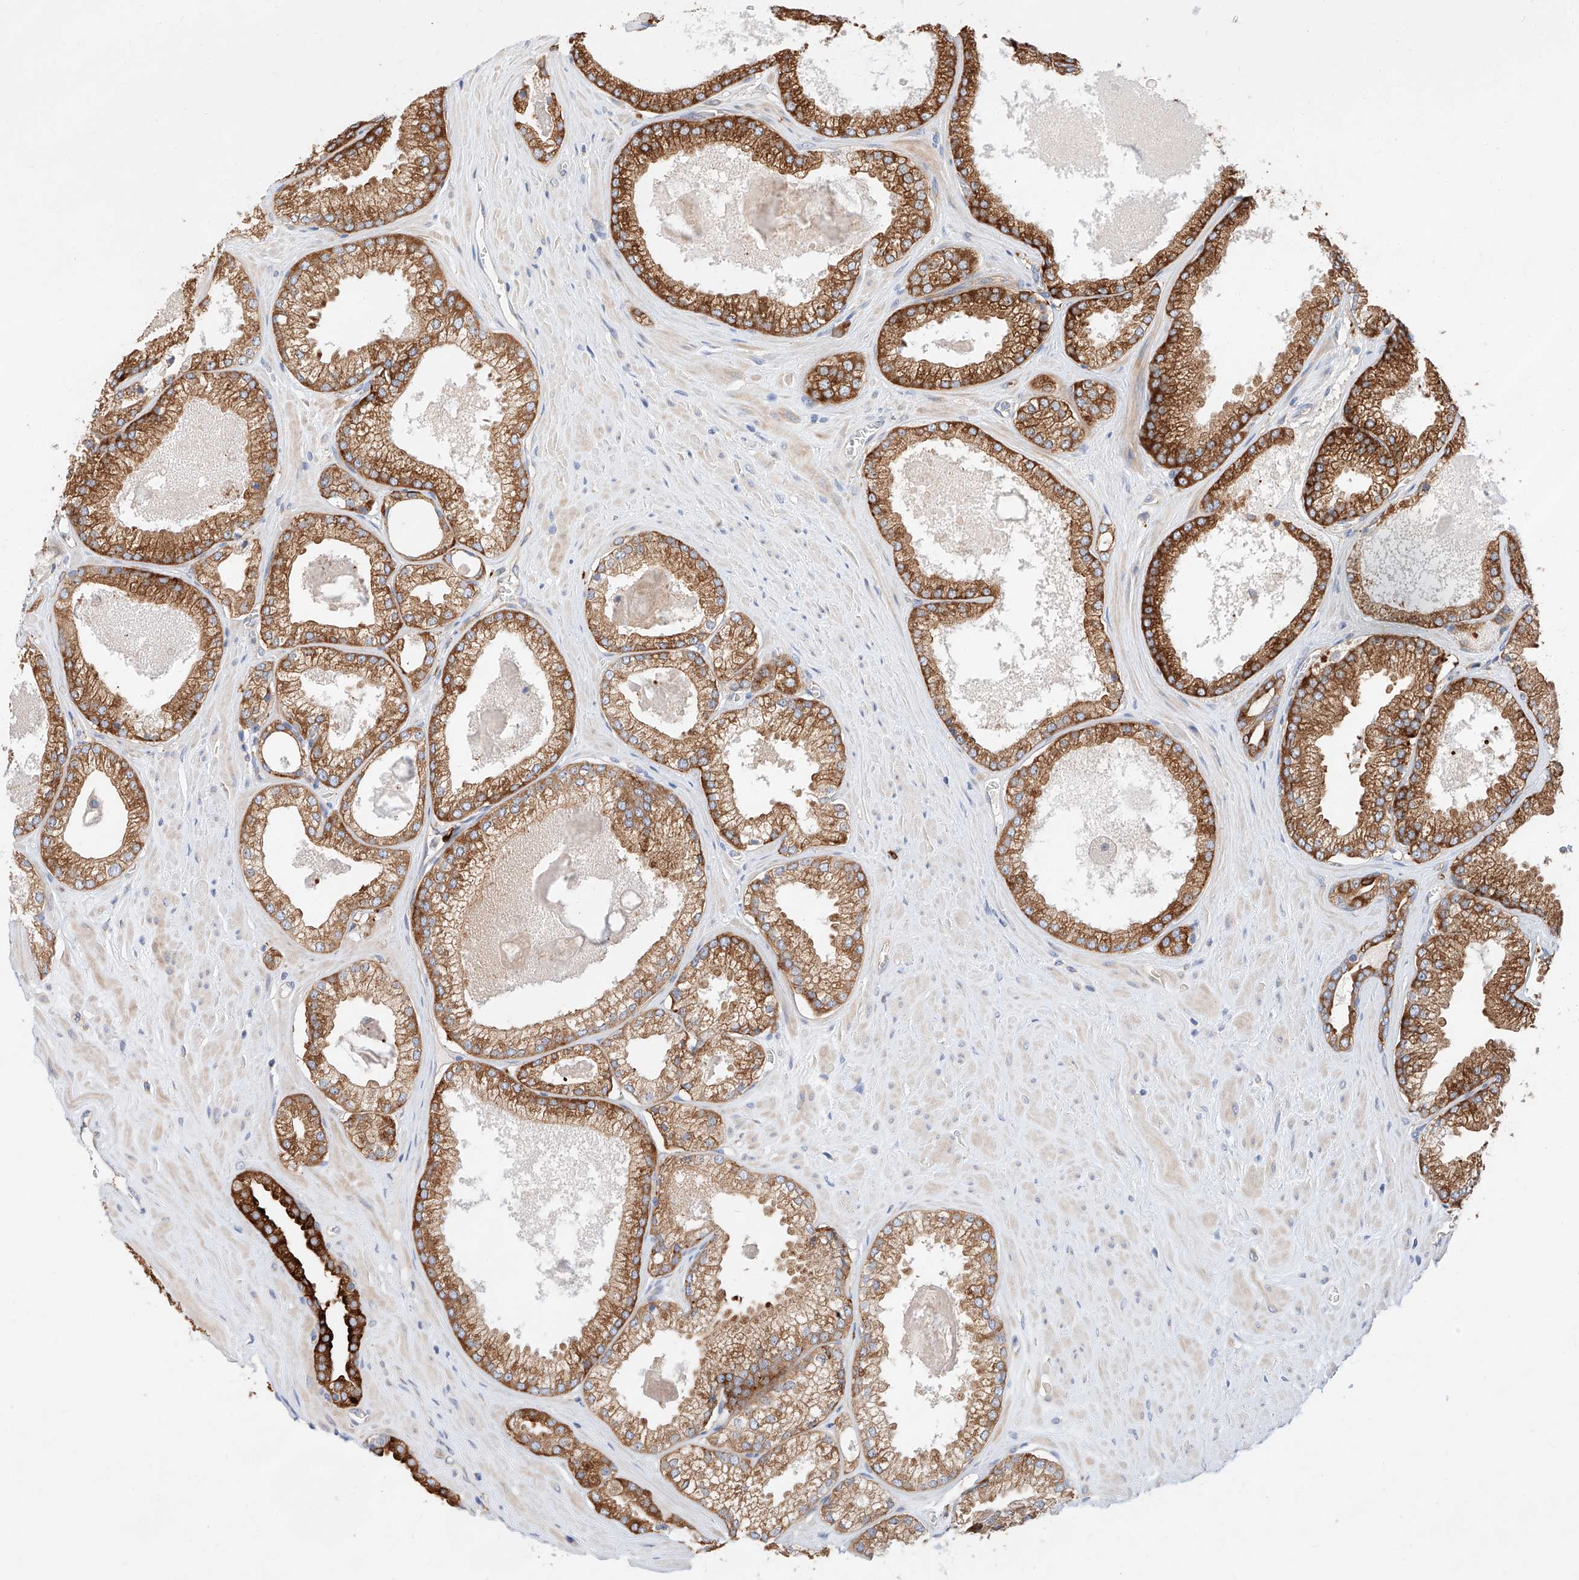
{"staining": {"intensity": "strong", "quantity": ">75%", "location": "cytoplasmic/membranous"}, "tissue": "prostate cancer", "cell_type": "Tumor cells", "image_type": "cancer", "snomed": [{"axis": "morphology", "description": "Adenocarcinoma, Low grade"}, {"axis": "topography", "description": "Prostate"}], "caption": "IHC micrograph of neoplastic tissue: low-grade adenocarcinoma (prostate) stained using immunohistochemistry (IHC) demonstrates high levels of strong protein expression localized specifically in the cytoplasmic/membranous of tumor cells, appearing as a cytoplasmic/membranous brown color.", "gene": "GLMN", "patient": {"sex": "male", "age": 62}}